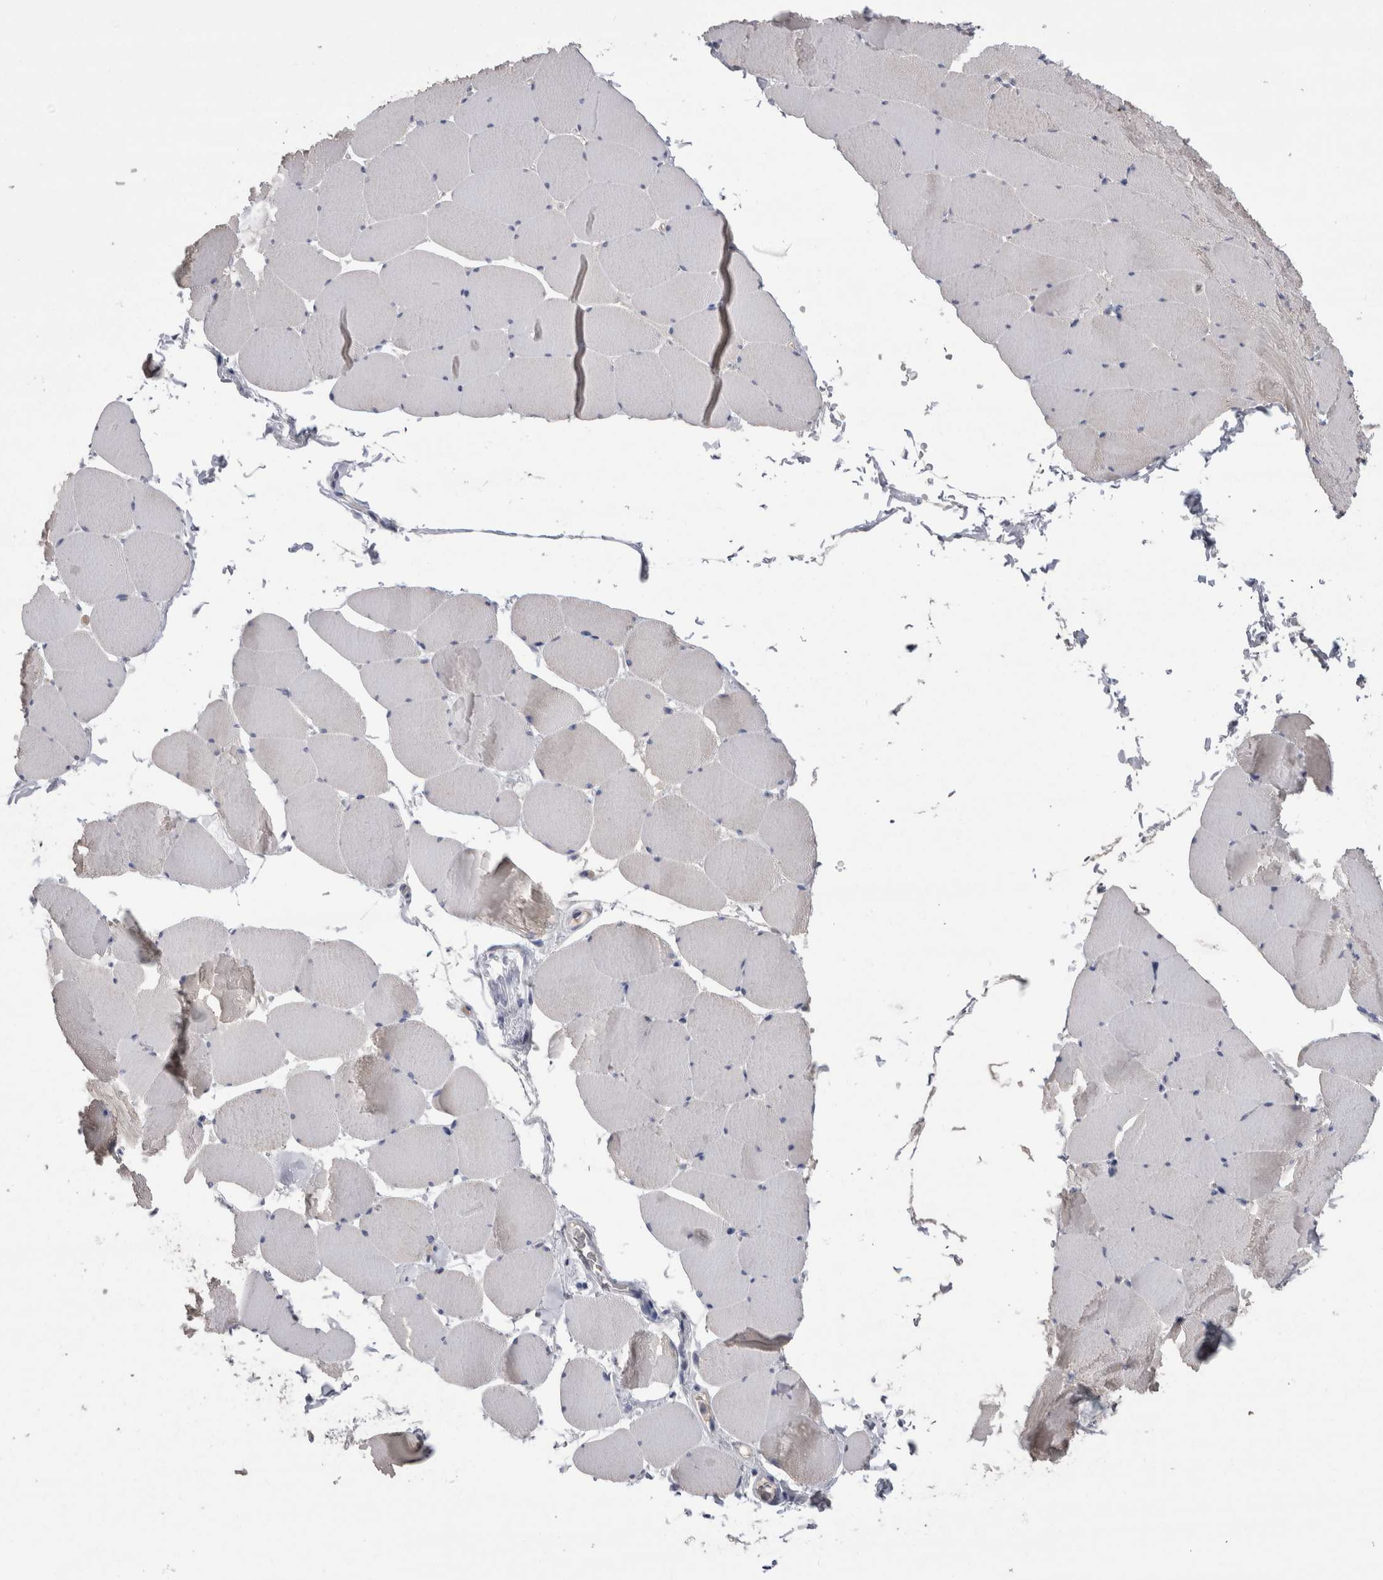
{"staining": {"intensity": "negative", "quantity": "none", "location": "none"}, "tissue": "skeletal muscle", "cell_type": "Myocytes", "image_type": "normal", "snomed": [{"axis": "morphology", "description": "Normal tissue, NOS"}, {"axis": "topography", "description": "Skeletal muscle"}], "caption": "Micrograph shows no protein staining in myocytes of unremarkable skeletal muscle. (Stains: DAB immunohistochemistry (IHC) with hematoxylin counter stain, Microscopy: brightfield microscopy at high magnification).", "gene": "REG1A", "patient": {"sex": "male", "age": 62}}